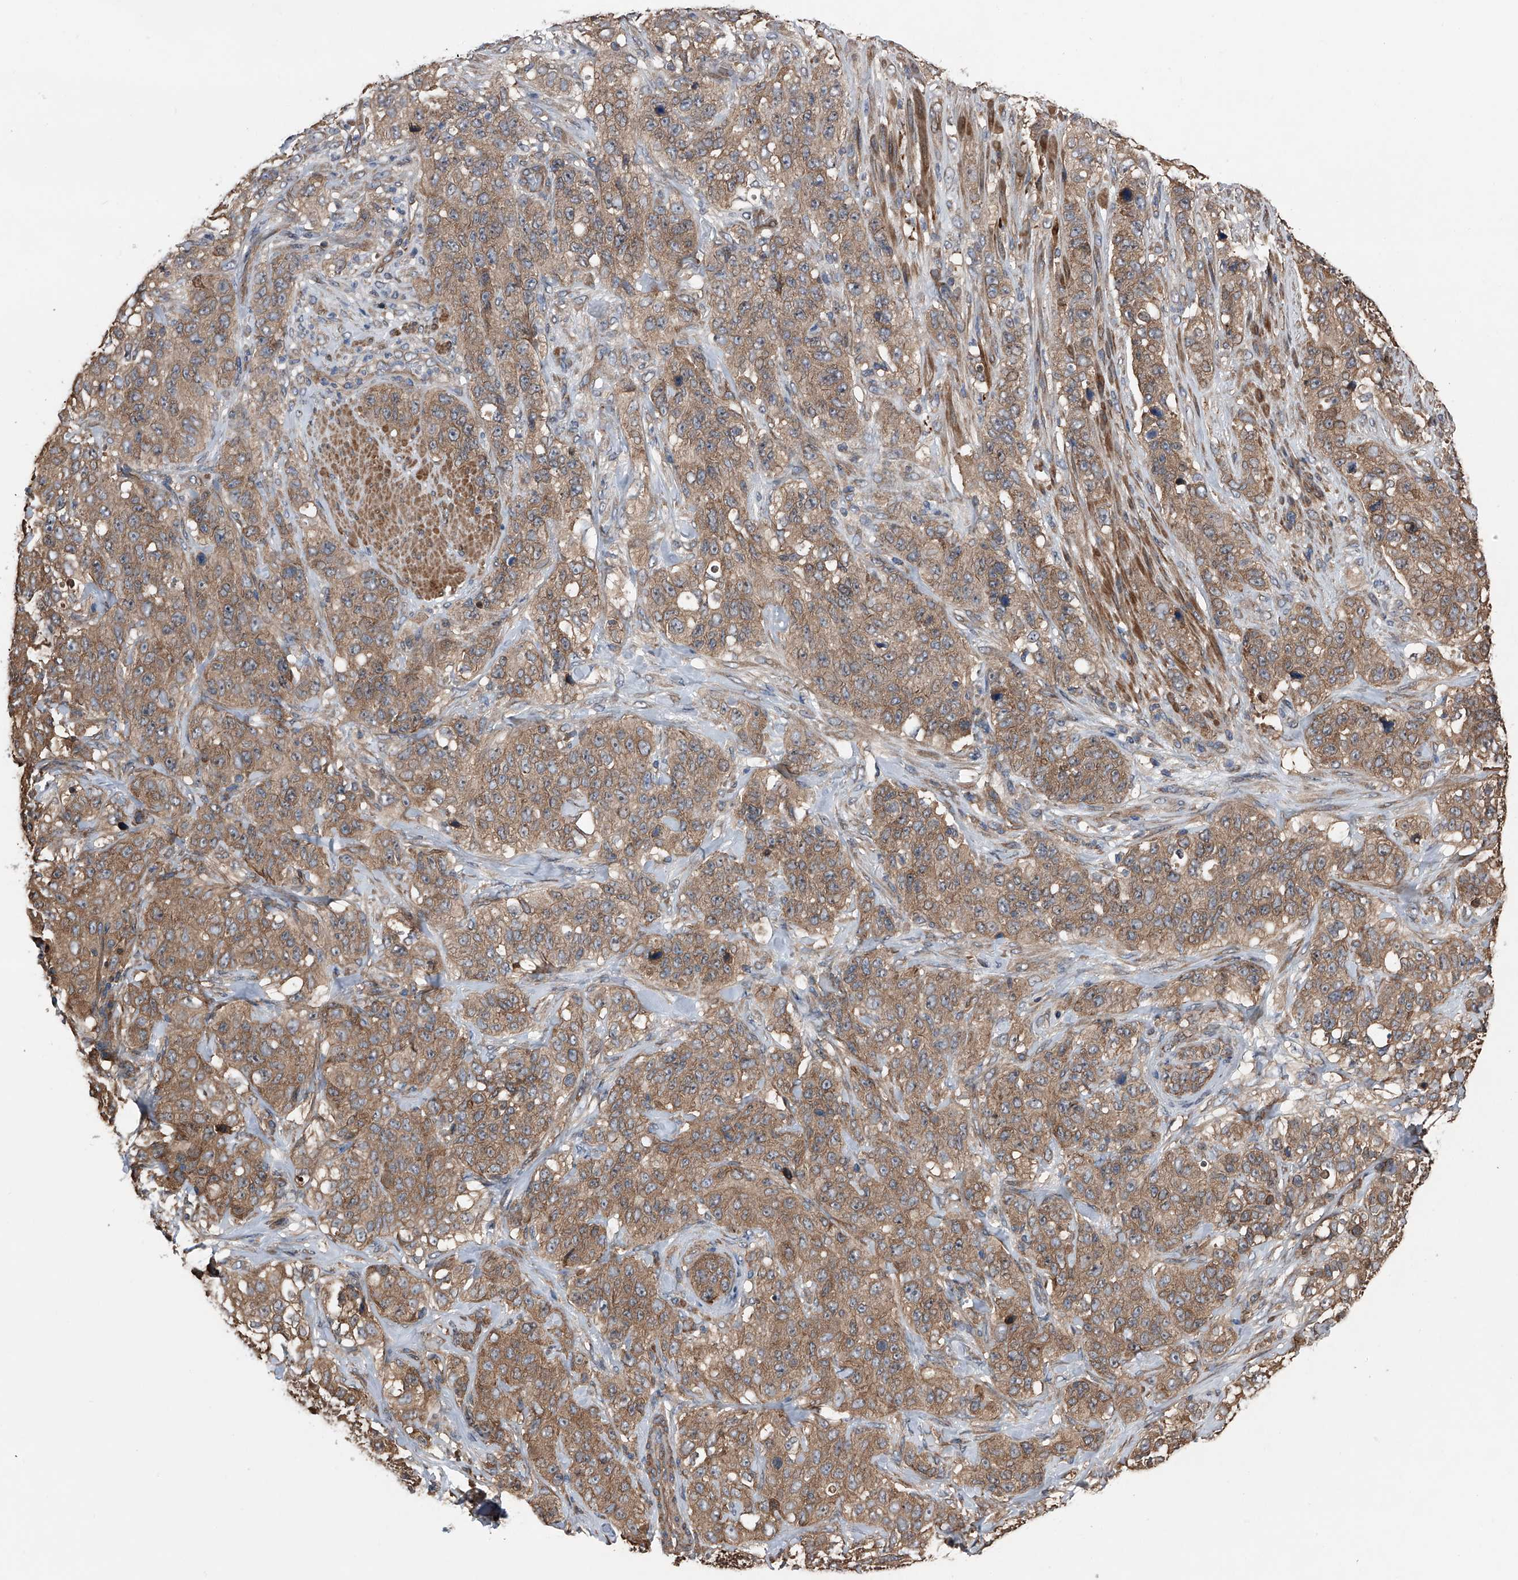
{"staining": {"intensity": "moderate", "quantity": ">75%", "location": "cytoplasmic/membranous"}, "tissue": "stomach cancer", "cell_type": "Tumor cells", "image_type": "cancer", "snomed": [{"axis": "morphology", "description": "Adenocarcinoma, NOS"}, {"axis": "topography", "description": "Stomach"}], "caption": "DAB immunohistochemical staining of stomach cancer (adenocarcinoma) shows moderate cytoplasmic/membranous protein staining in approximately >75% of tumor cells.", "gene": "KCNJ2", "patient": {"sex": "male", "age": 48}}